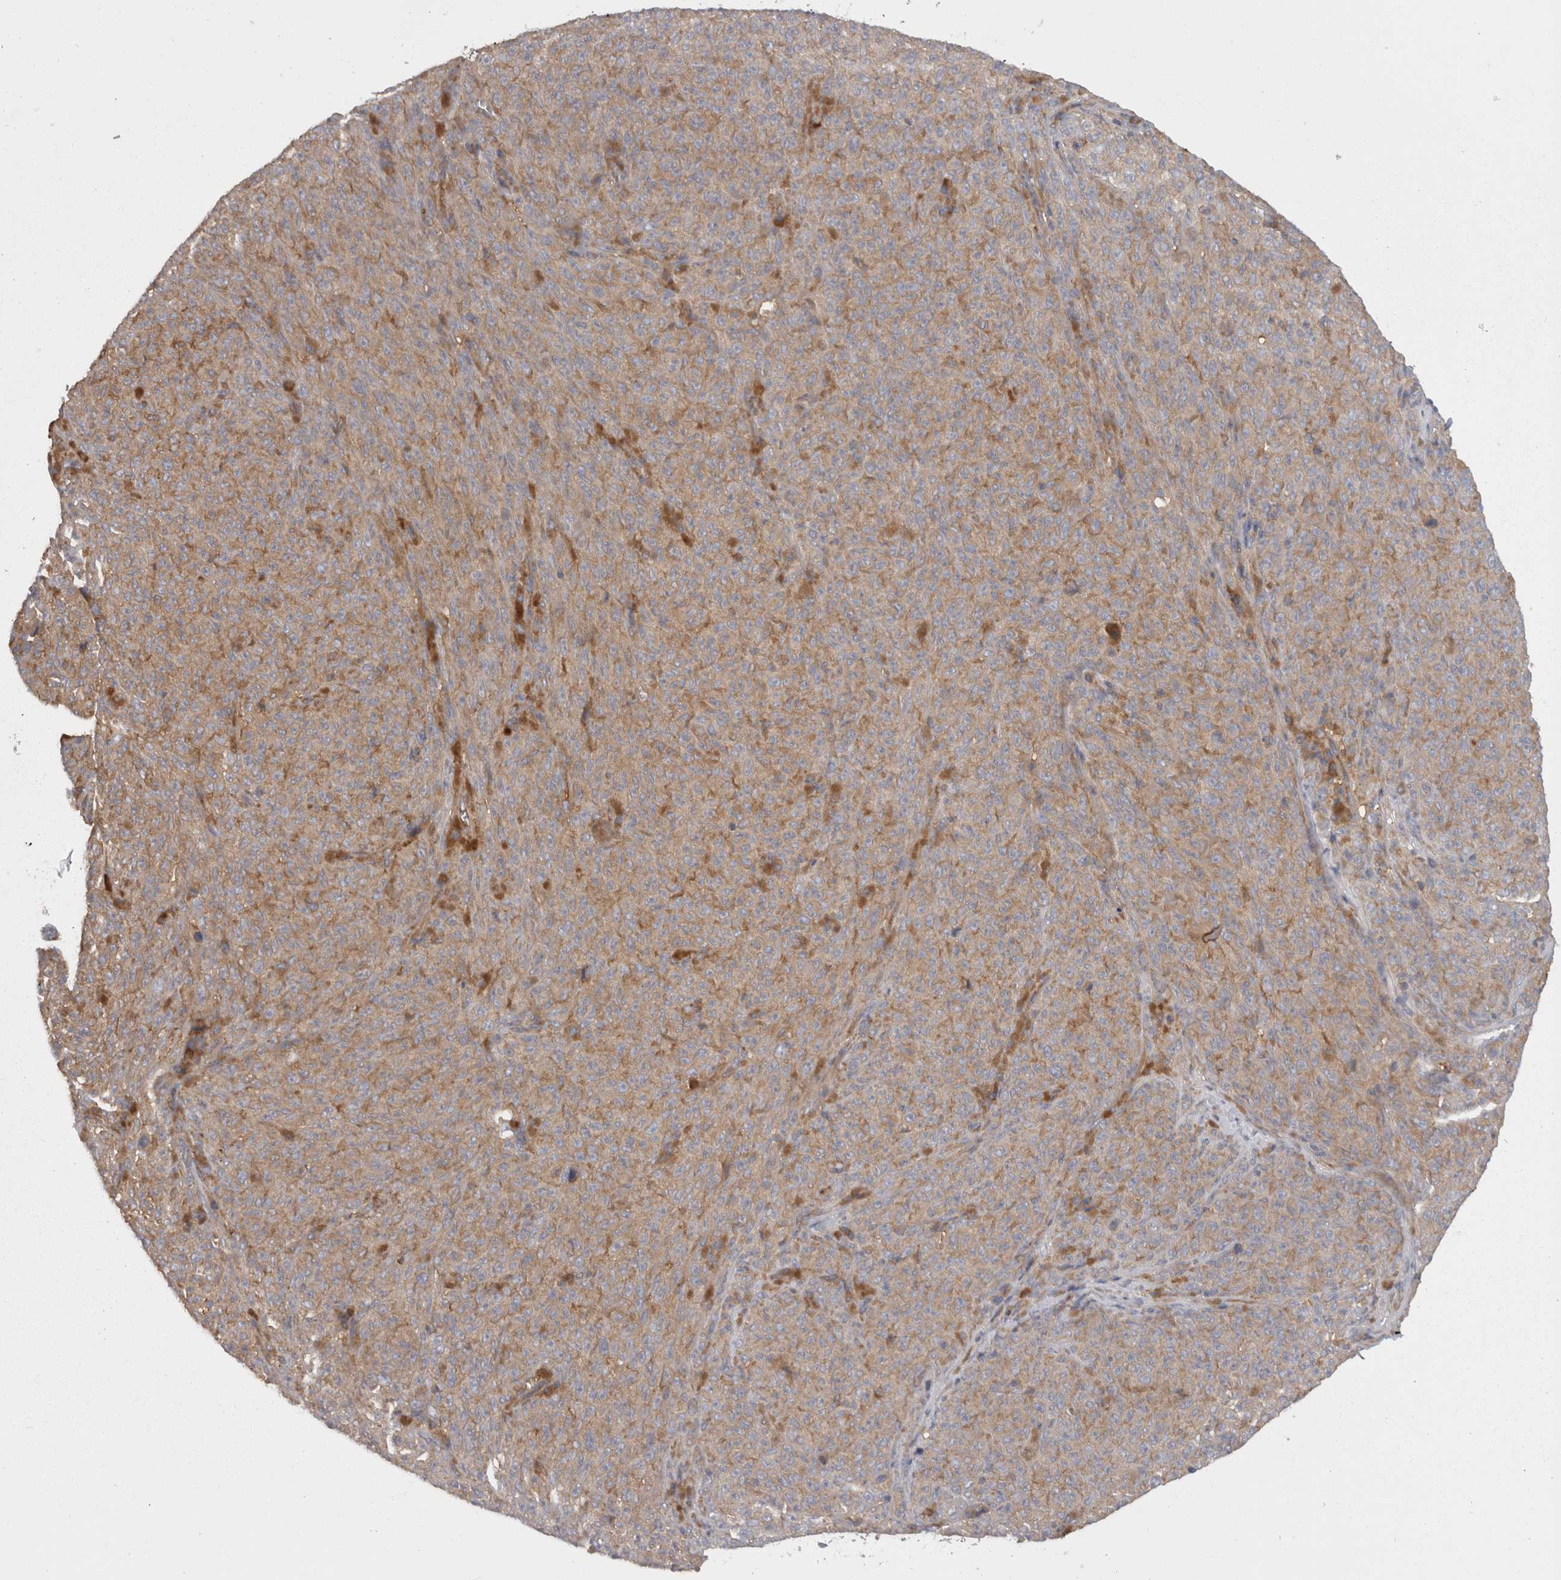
{"staining": {"intensity": "weak", "quantity": ">75%", "location": "cytoplasmic/membranous"}, "tissue": "melanoma", "cell_type": "Tumor cells", "image_type": "cancer", "snomed": [{"axis": "morphology", "description": "Malignant melanoma, NOS"}, {"axis": "topography", "description": "Skin"}], "caption": "A brown stain labels weak cytoplasmic/membranous positivity of a protein in human melanoma tumor cells.", "gene": "SMCR8", "patient": {"sex": "female", "age": 82}}